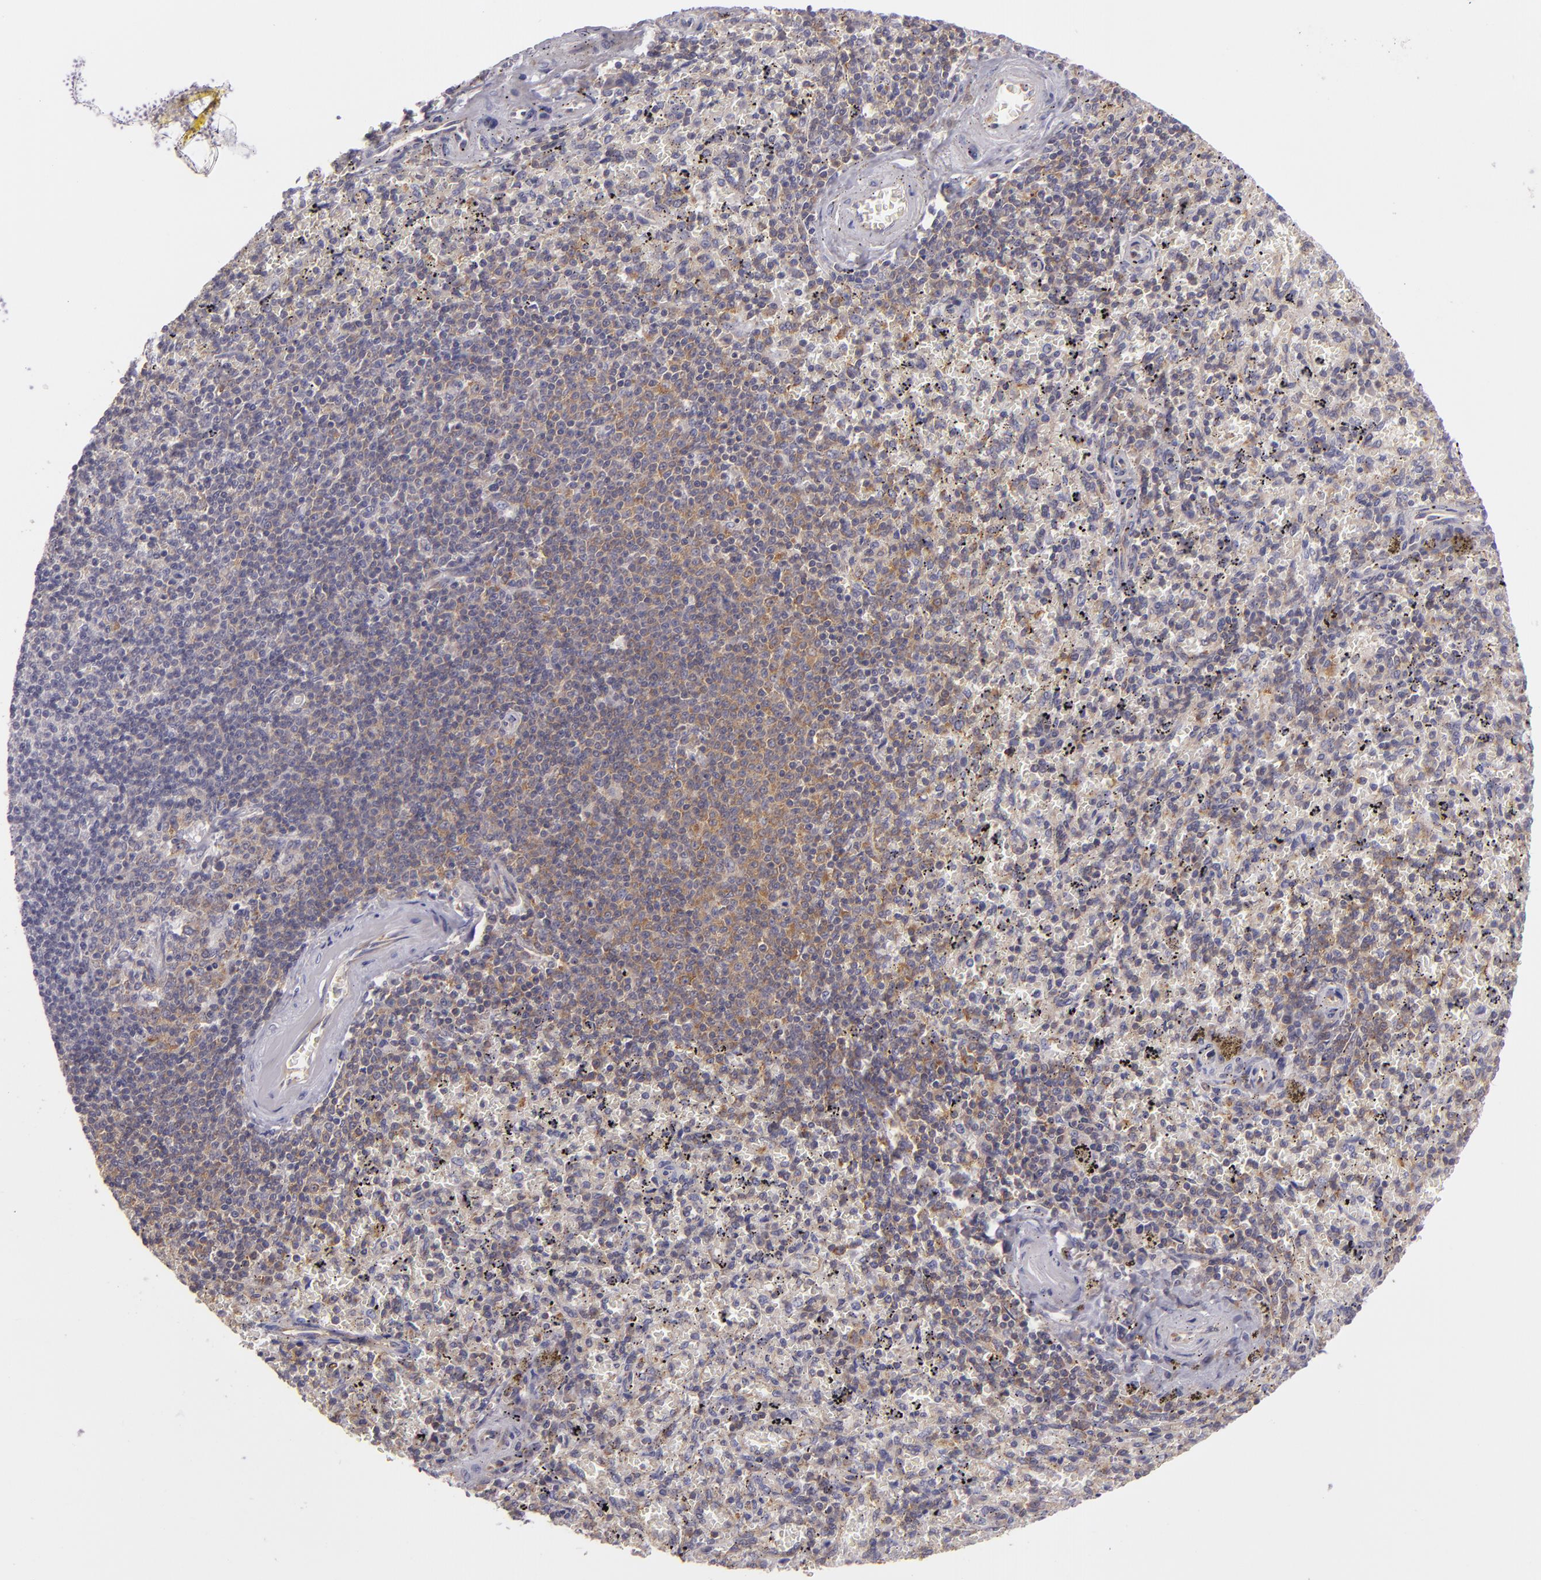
{"staining": {"intensity": "weak", "quantity": "<25%", "location": "cytoplasmic/membranous"}, "tissue": "spleen", "cell_type": "Cells in red pulp", "image_type": "normal", "snomed": [{"axis": "morphology", "description": "Normal tissue, NOS"}, {"axis": "topography", "description": "Spleen"}], "caption": "This is an immunohistochemistry photomicrograph of benign spleen. There is no positivity in cells in red pulp.", "gene": "UPF3B", "patient": {"sex": "female", "age": 43}}